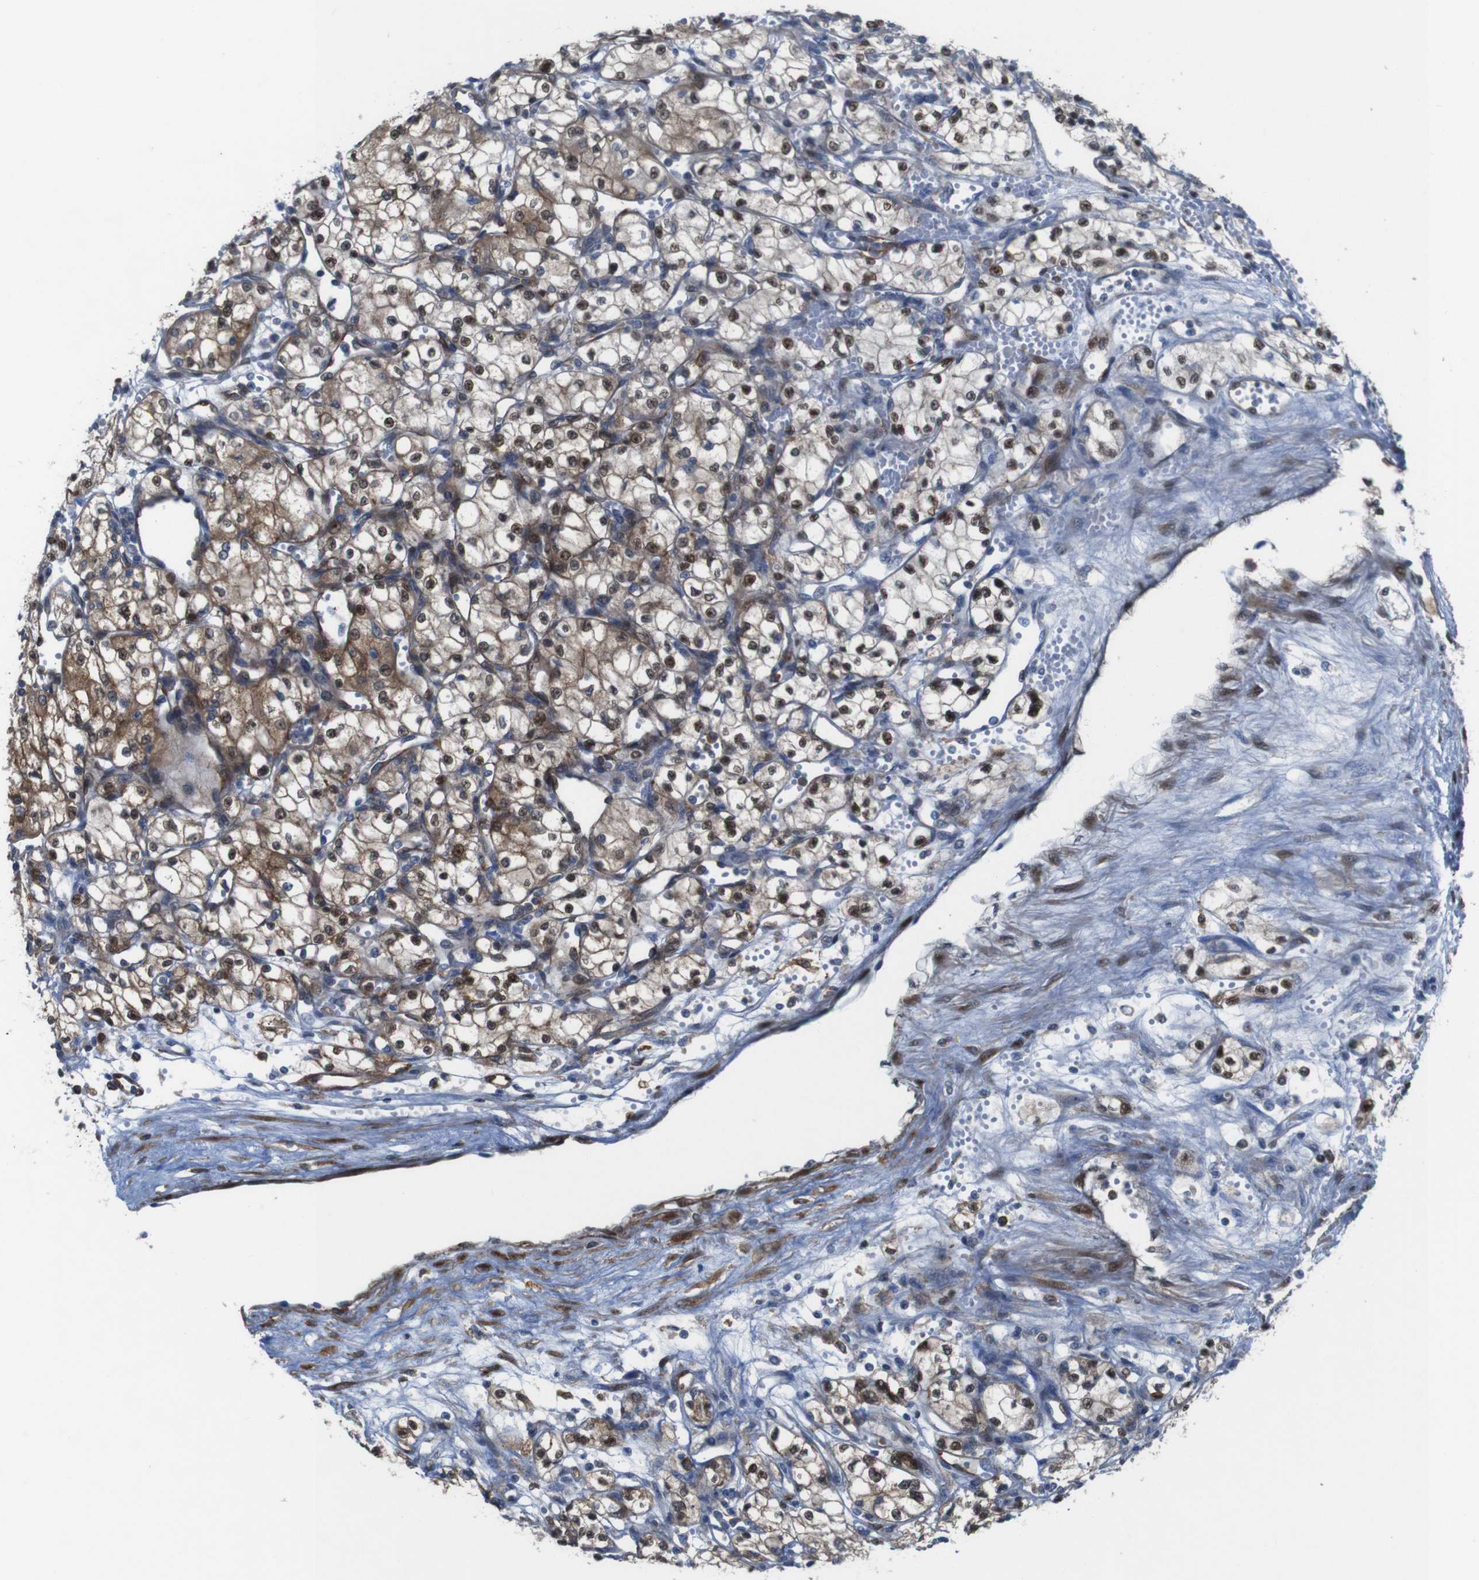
{"staining": {"intensity": "moderate", "quantity": ">75%", "location": "cytoplasmic/membranous,nuclear"}, "tissue": "renal cancer", "cell_type": "Tumor cells", "image_type": "cancer", "snomed": [{"axis": "morphology", "description": "Normal tissue, NOS"}, {"axis": "morphology", "description": "Adenocarcinoma, NOS"}, {"axis": "topography", "description": "Kidney"}], "caption": "DAB immunohistochemical staining of renal adenocarcinoma demonstrates moderate cytoplasmic/membranous and nuclear protein positivity in approximately >75% of tumor cells.", "gene": "PTGER4", "patient": {"sex": "male", "age": 59}}